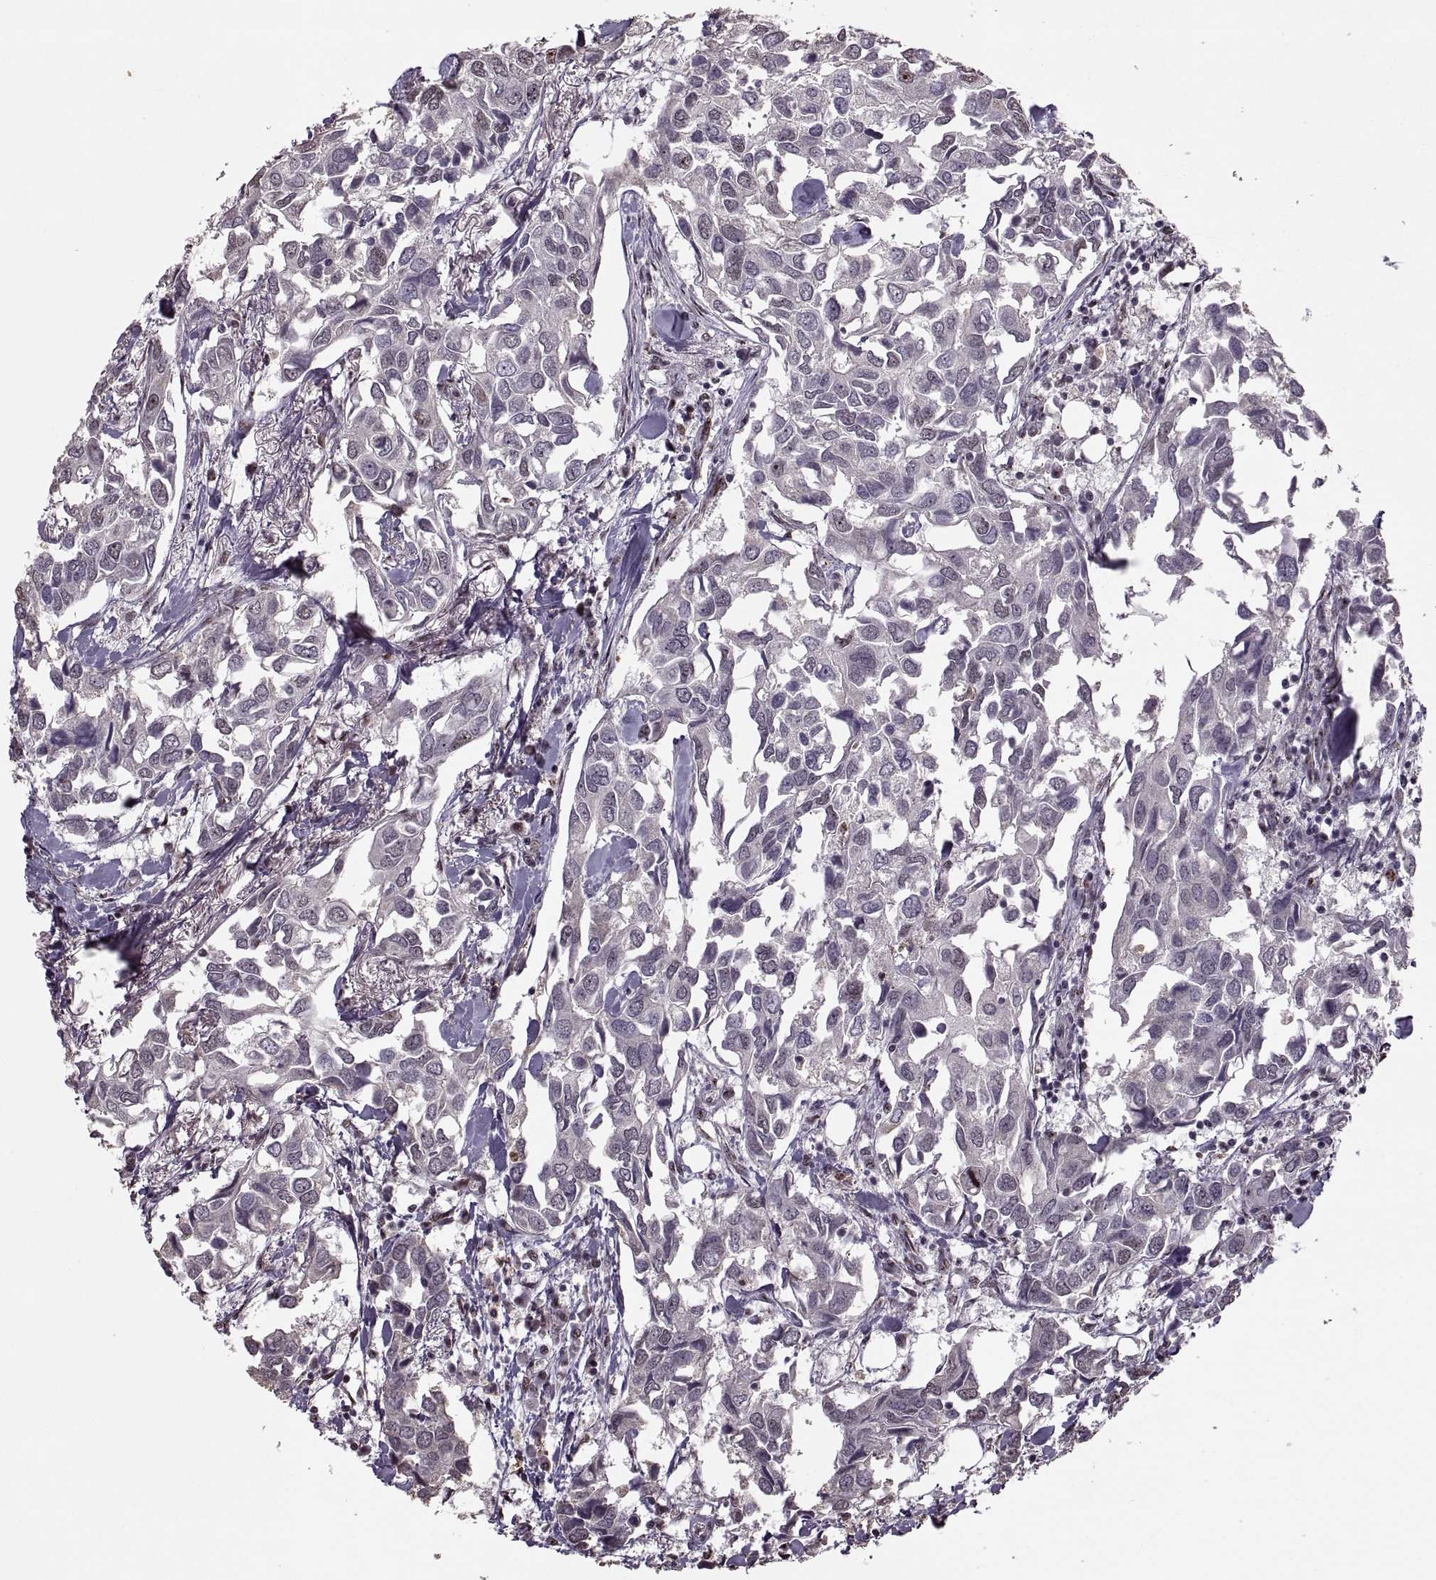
{"staining": {"intensity": "negative", "quantity": "none", "location": "none"}, "tissue": "breast cancer", "cell_type": "Tumor cells", "image_type": "cancer", "snomed": [{"axis": "morphology", "description": "Duct carcinoma"}, {"axis": "topography", "description": "Breast"}], "caption": "IHC photomicrograph of neoplastic tissue: human breast cancer (intraductal carcinoma) stained with DAB (3,3'-diaminobenzidine) exhibits no significant protein positivity in tumor cells.", "gene": "PALS1", "patient": {"sex": "female", "age": 83}}